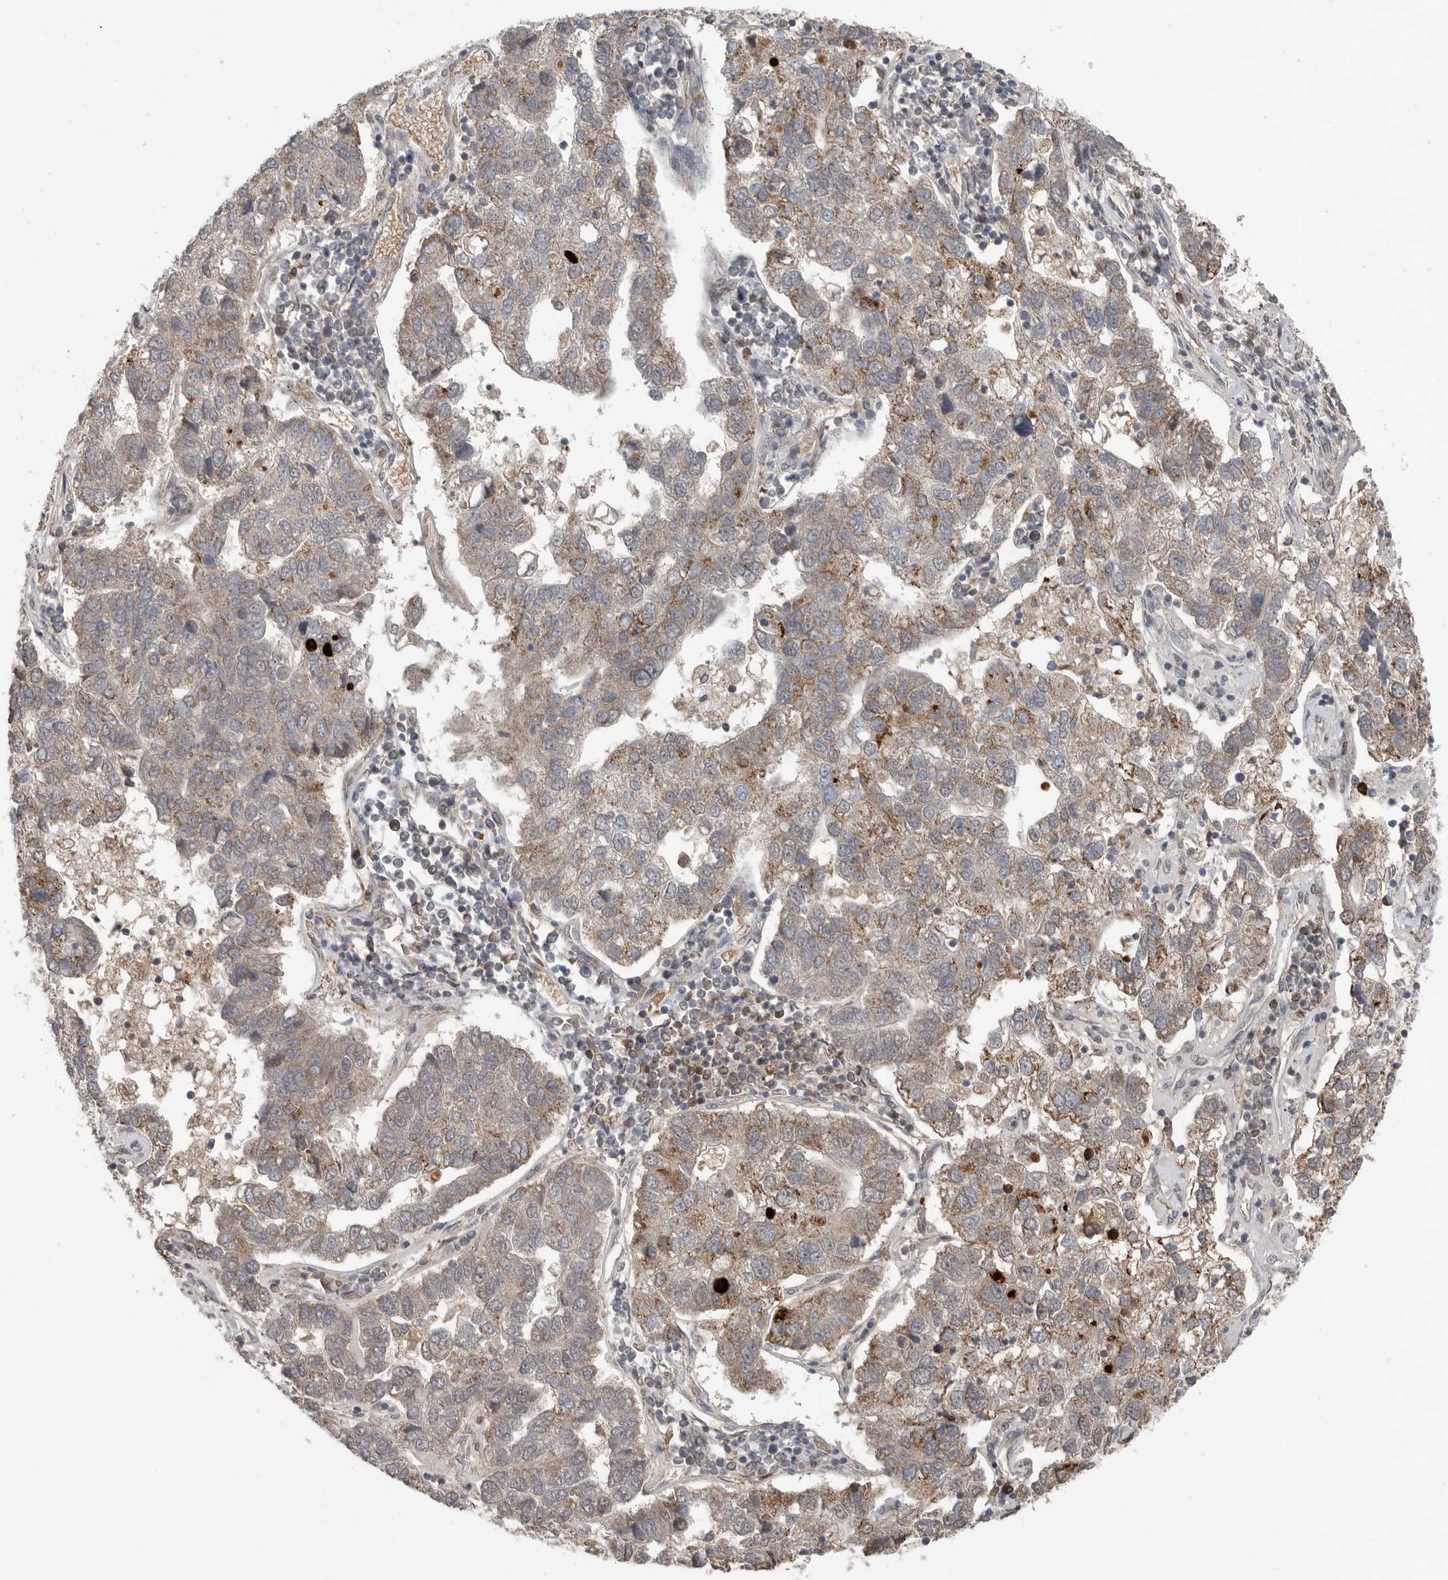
{"staining": {"intensity": "weak", "quantity": "25%-75%", "location": "cytoplasmic/membranous"}, "tissue": "pancreatic cancer", "cell_type": "Tumor cells", "image_type": "cancer", "snomed": [{"axis": "morphology", "description": "Adenocarcinoma, NOS"}, {"axis": "topography", "description": "Pancreas"}], "caption": "Weak cytoplasmic/membranous staining is present in approximately 25%-75% of tumor cells in pancreatic cancer (adenocarcinoma).", "gene": "SCP2", "patient": {"sex": "female", "age": 61}}